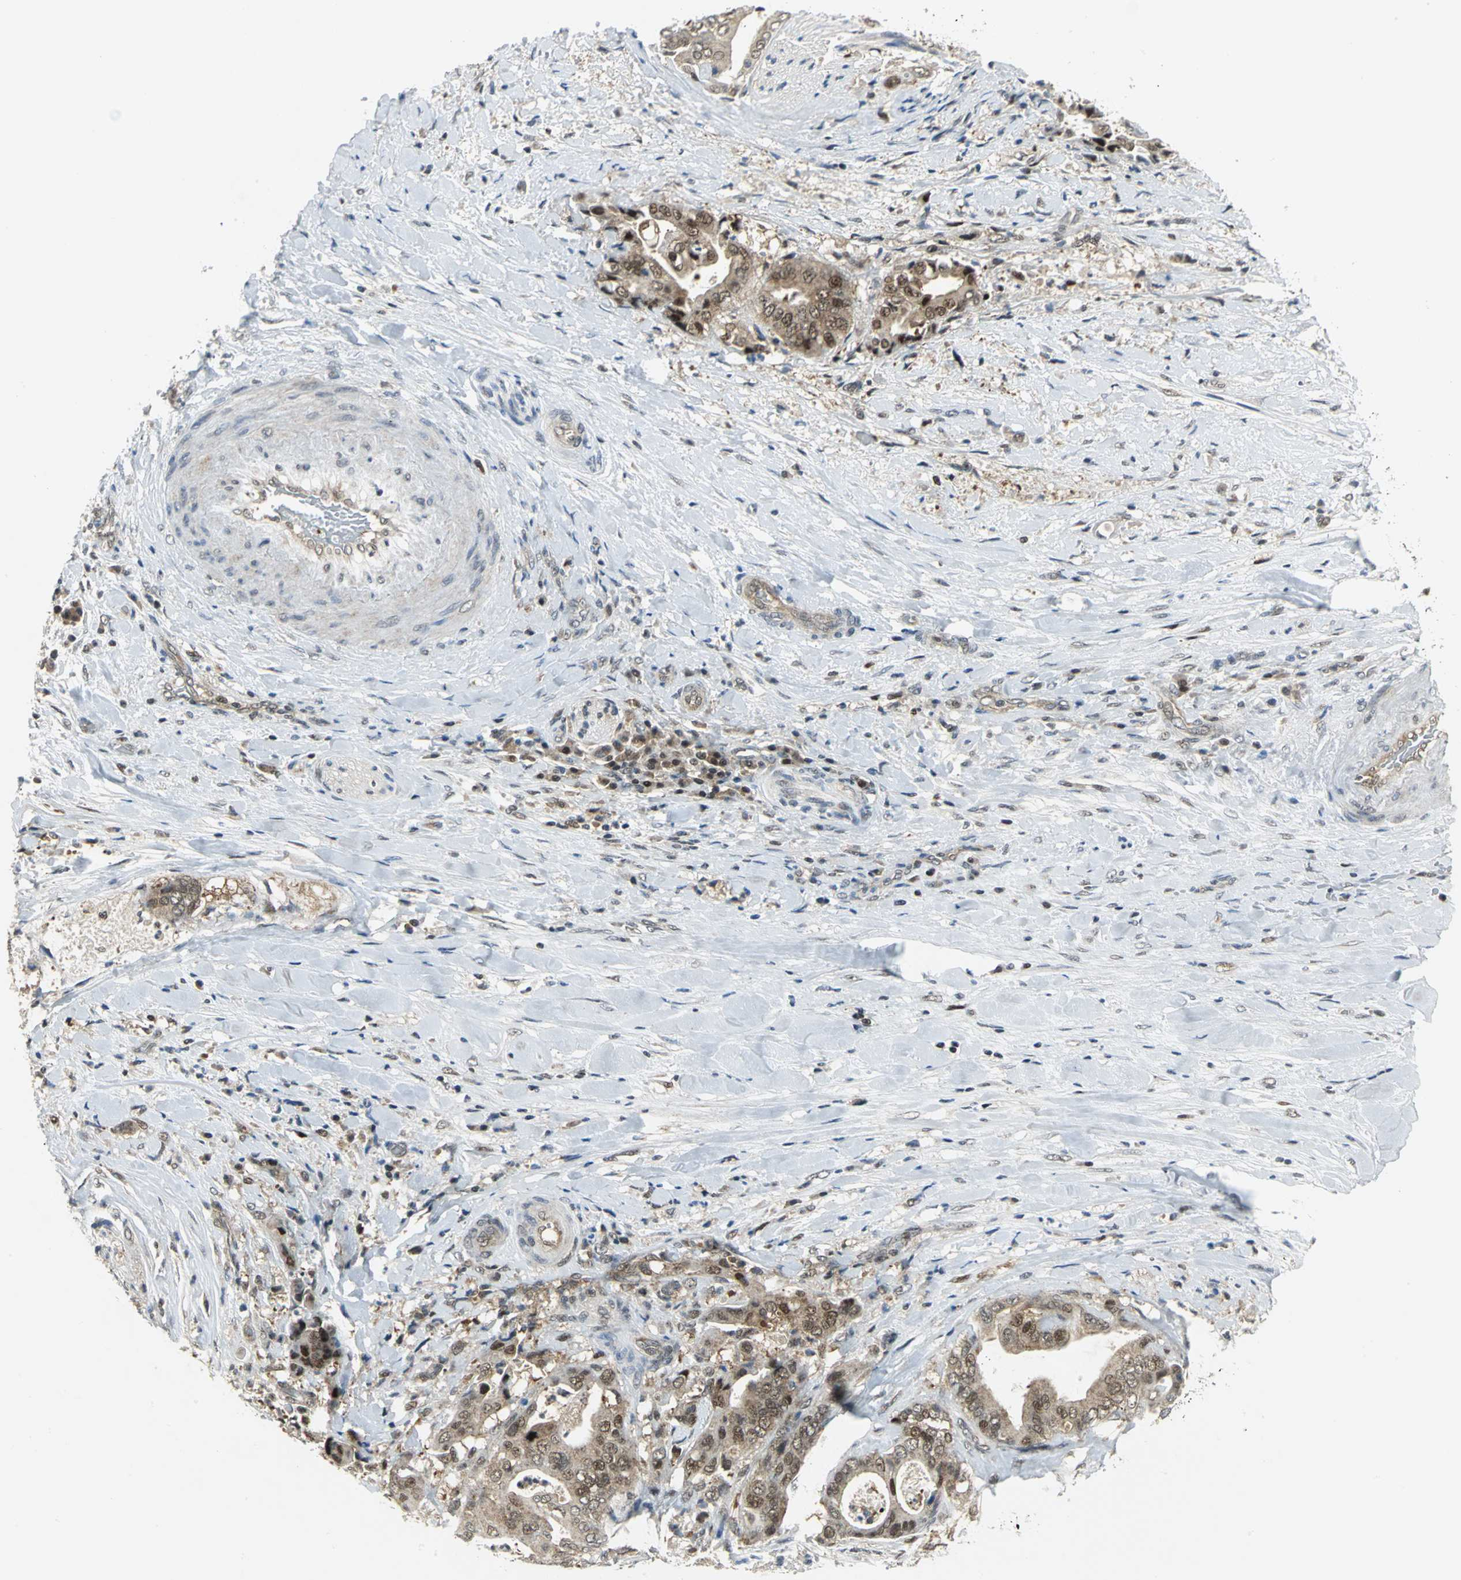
{"staining": {"intensity": "strong", "quantity": "25%-75%", "location": "nuclear"}, "tissue": "liver cancer", "cell_type": "Tumor cells", "image_type": "cancer", "snomed": [{"axis": "morphology", "description": "Cholangiocarcinoma"}, {"axis": "topography", "description": "Liver"}], "caption": "Liver cholangiocarcinoma stained with a brown dye shows strong nuclear positive expression in about 25%-75% of tumor cells.", "gene": "PSMA4", "patient": {"sex": "male", "age": 58}}